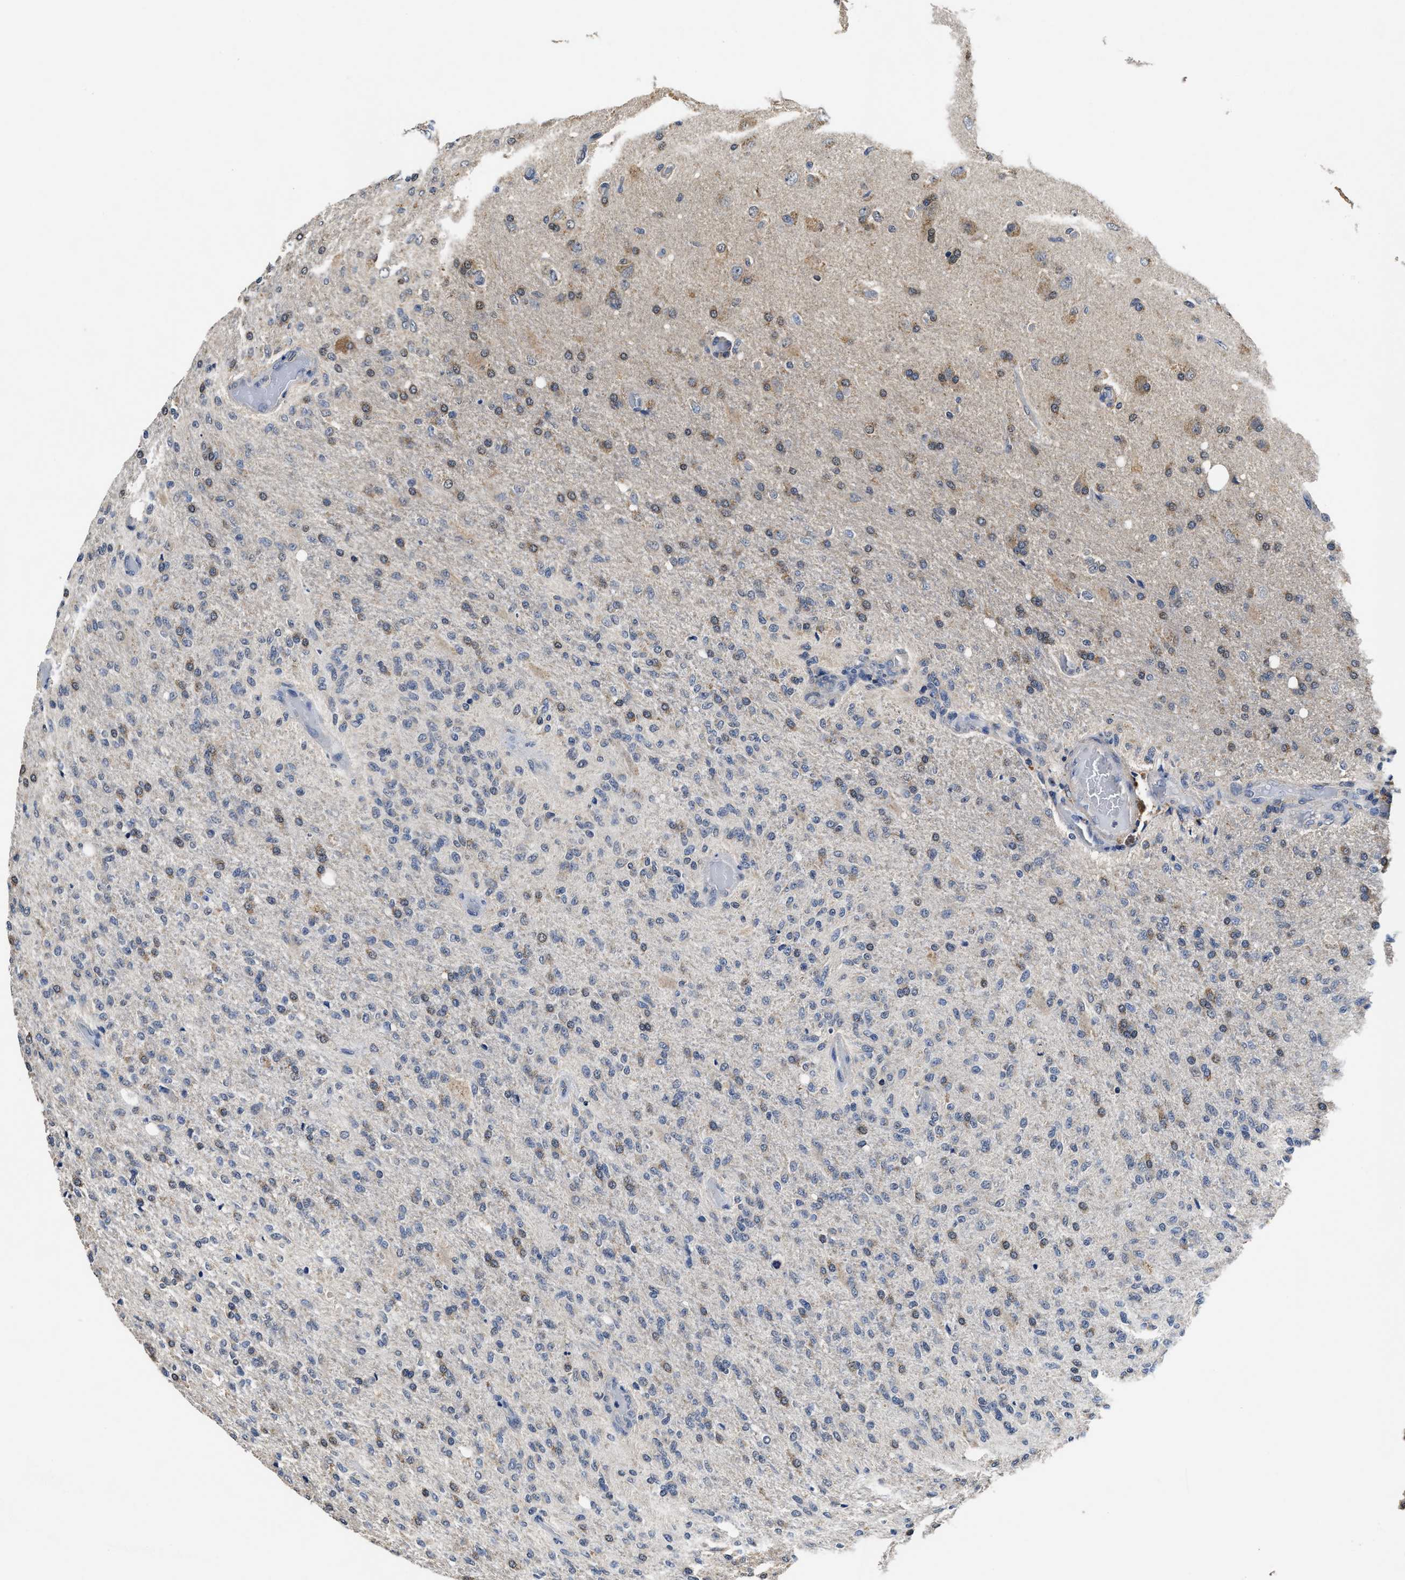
{"staining": {"intensity": "weak", "quantity": "25%-75%", "location": "cytoplasmic/membranous"}, "tissue": "glioma", "cell_type": "Tumor cells", "image_type": "cancer", "snomed": [{"axis": "morphology", "description": "Normal tissue, NOS"}, {"axis": "morphology", "description": "Glioma, malignant, High grade"}, {"axis": "topography", "description": "Cerebral cortex"}], "caption": "There is low levels of weak cytoplasmic/membranous staining in tumor cells of high-grade glioma (malignant), as demonstrated by immunohistochemical staining (brown color).", "gene": "ACAT2", "patient": {"sex": "male", "age": 77}}